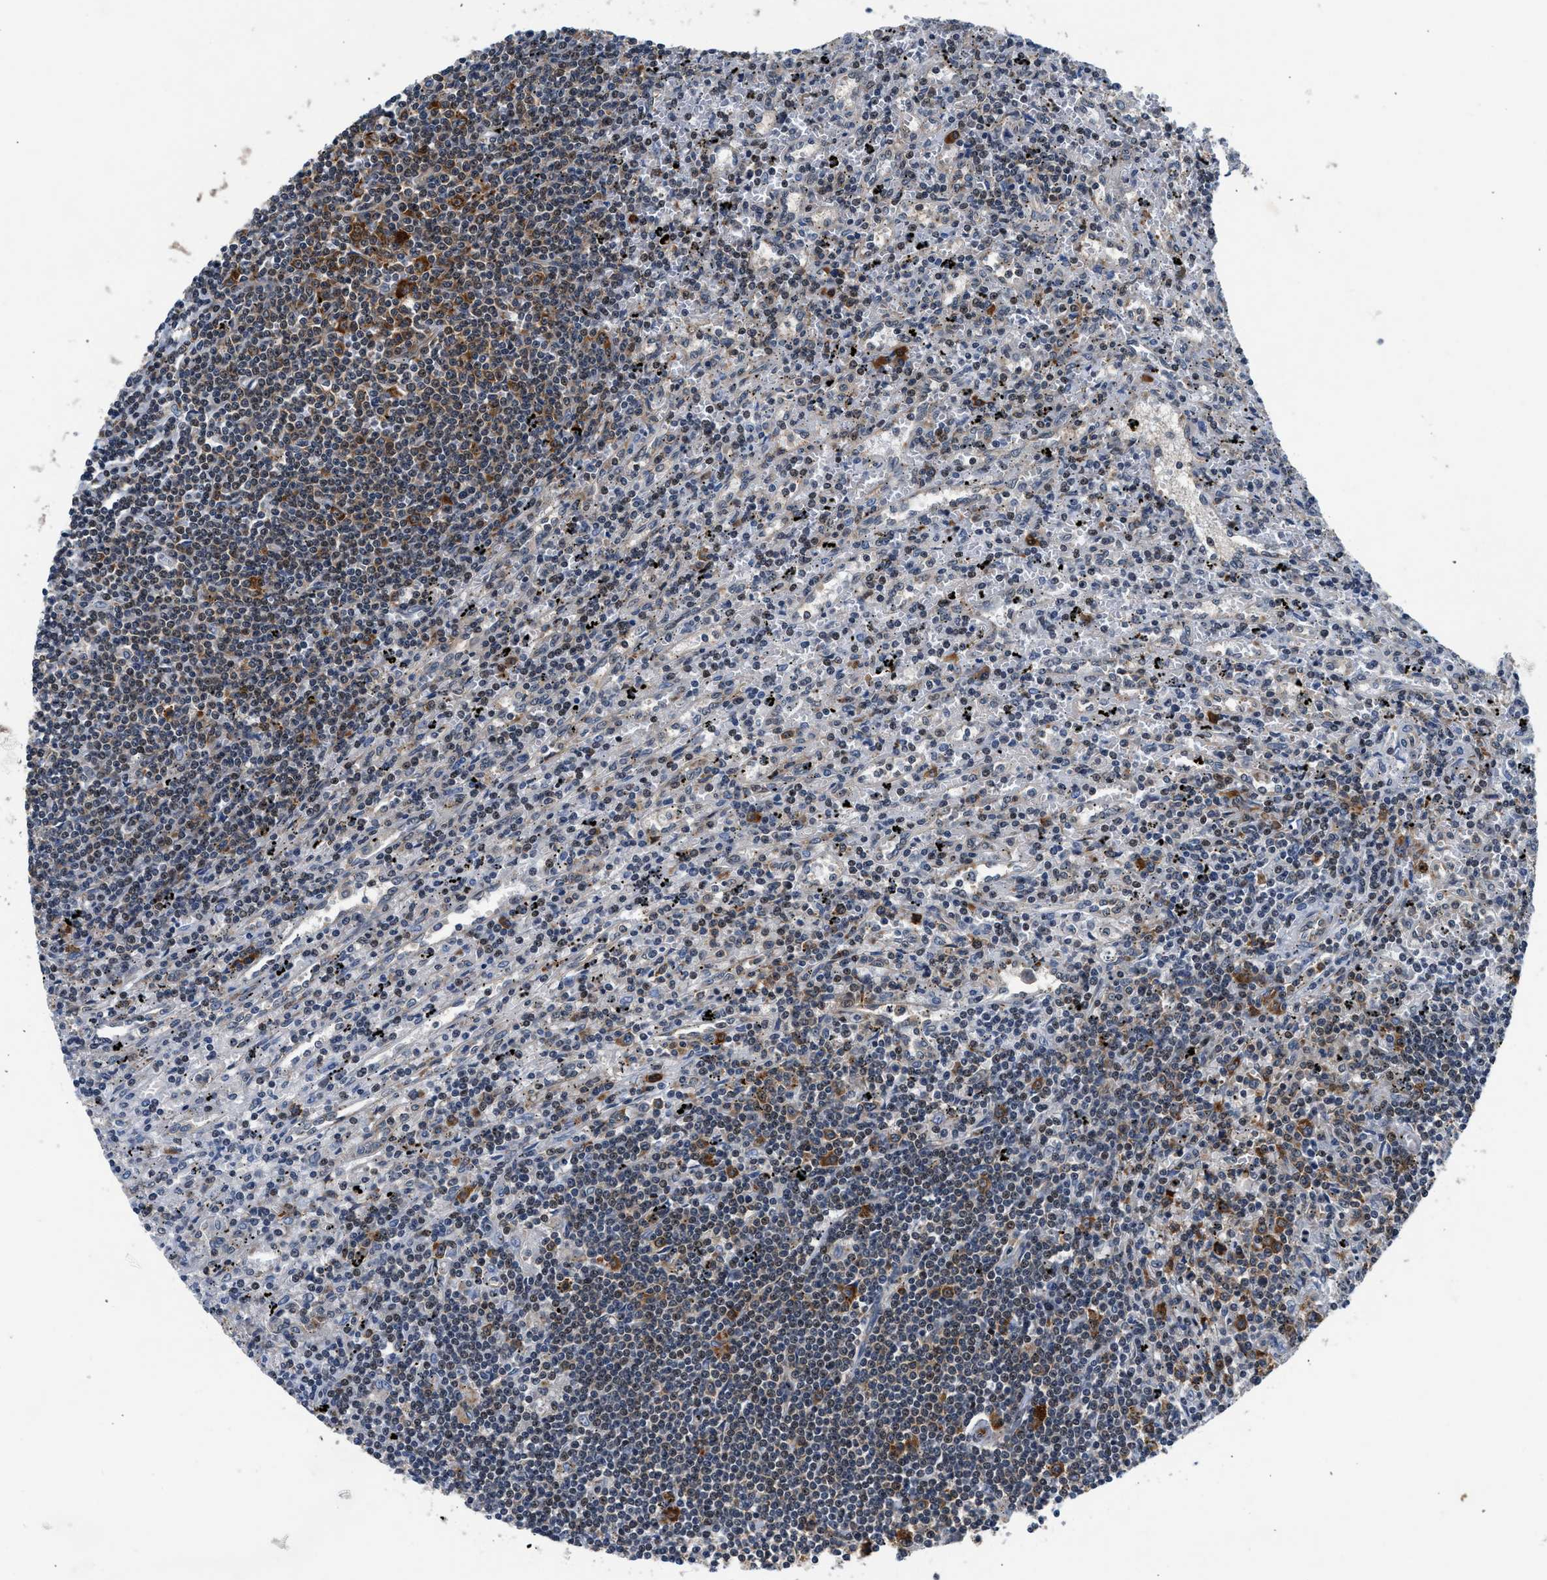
{"staining": {"intensity": "moderate", "quantity": "<25%", "location": "cytoplasmic/membranous"}, "tissue": "lymphoma", "cell_type": "Tumor cells", "image_type": "cancer", "snomed": [{"axis": "morphology", "description": "Malignant lymphoma, non-Hodgkin's type, Low grade"}, {"axis": "topography", "description": "Spleen"}], "caption": "Protein analysis of lymphoma tissue displays moderate cytoplasmic/membranous staining in about <25% of tumor cells.", "gene": "PA2G4", "patient": {"sex": "male", "age": 76}}